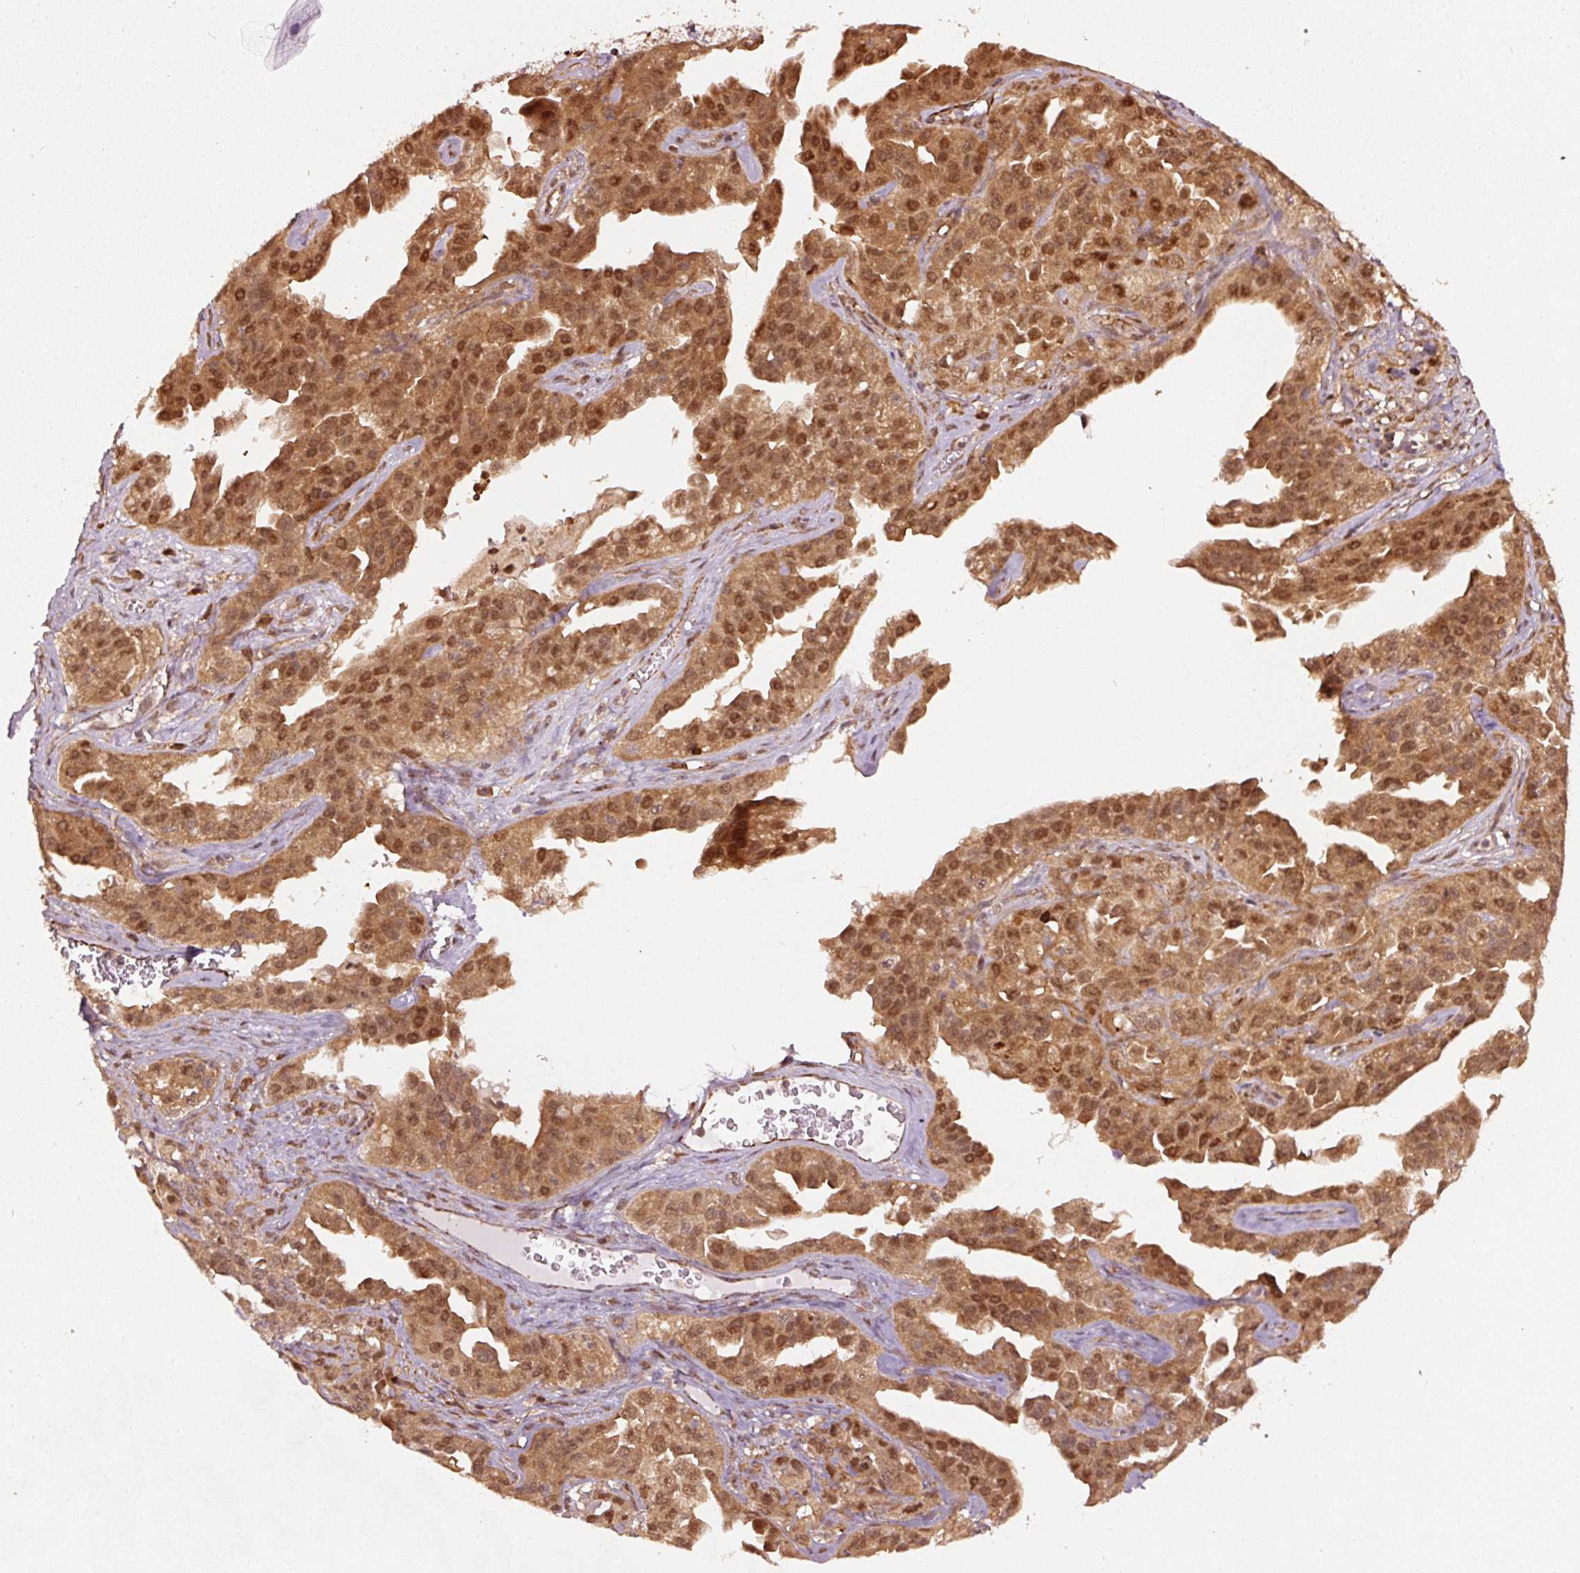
{"staining": {"intensity": "moderate", "quantity": ">75%", "location": "cytoplasmic/membranous,nuclear"}, "tissue": "ovarian cancer", "cell_type": "Tumor cells", "image_type": "cancer", "snomed": [{"axis": "morphology", "description": "Cystadenocarcinoma, serous, NOS"}, {"axis": "topography", "description": "Ovary"}], "caption": "Protein analysis of ovarian cancer tissue reveals moderate cytoplasmic/membranous and nuclear expression in about >75% of tumor cells. The staining was performed using DAB (3,3'-diaminobenzidine), with brown indicating positive protein expression. Nuclei are stained blue with hematoxylin.", "gene": "PSMD1", "patient": {"sex": "female", "age": 75}}